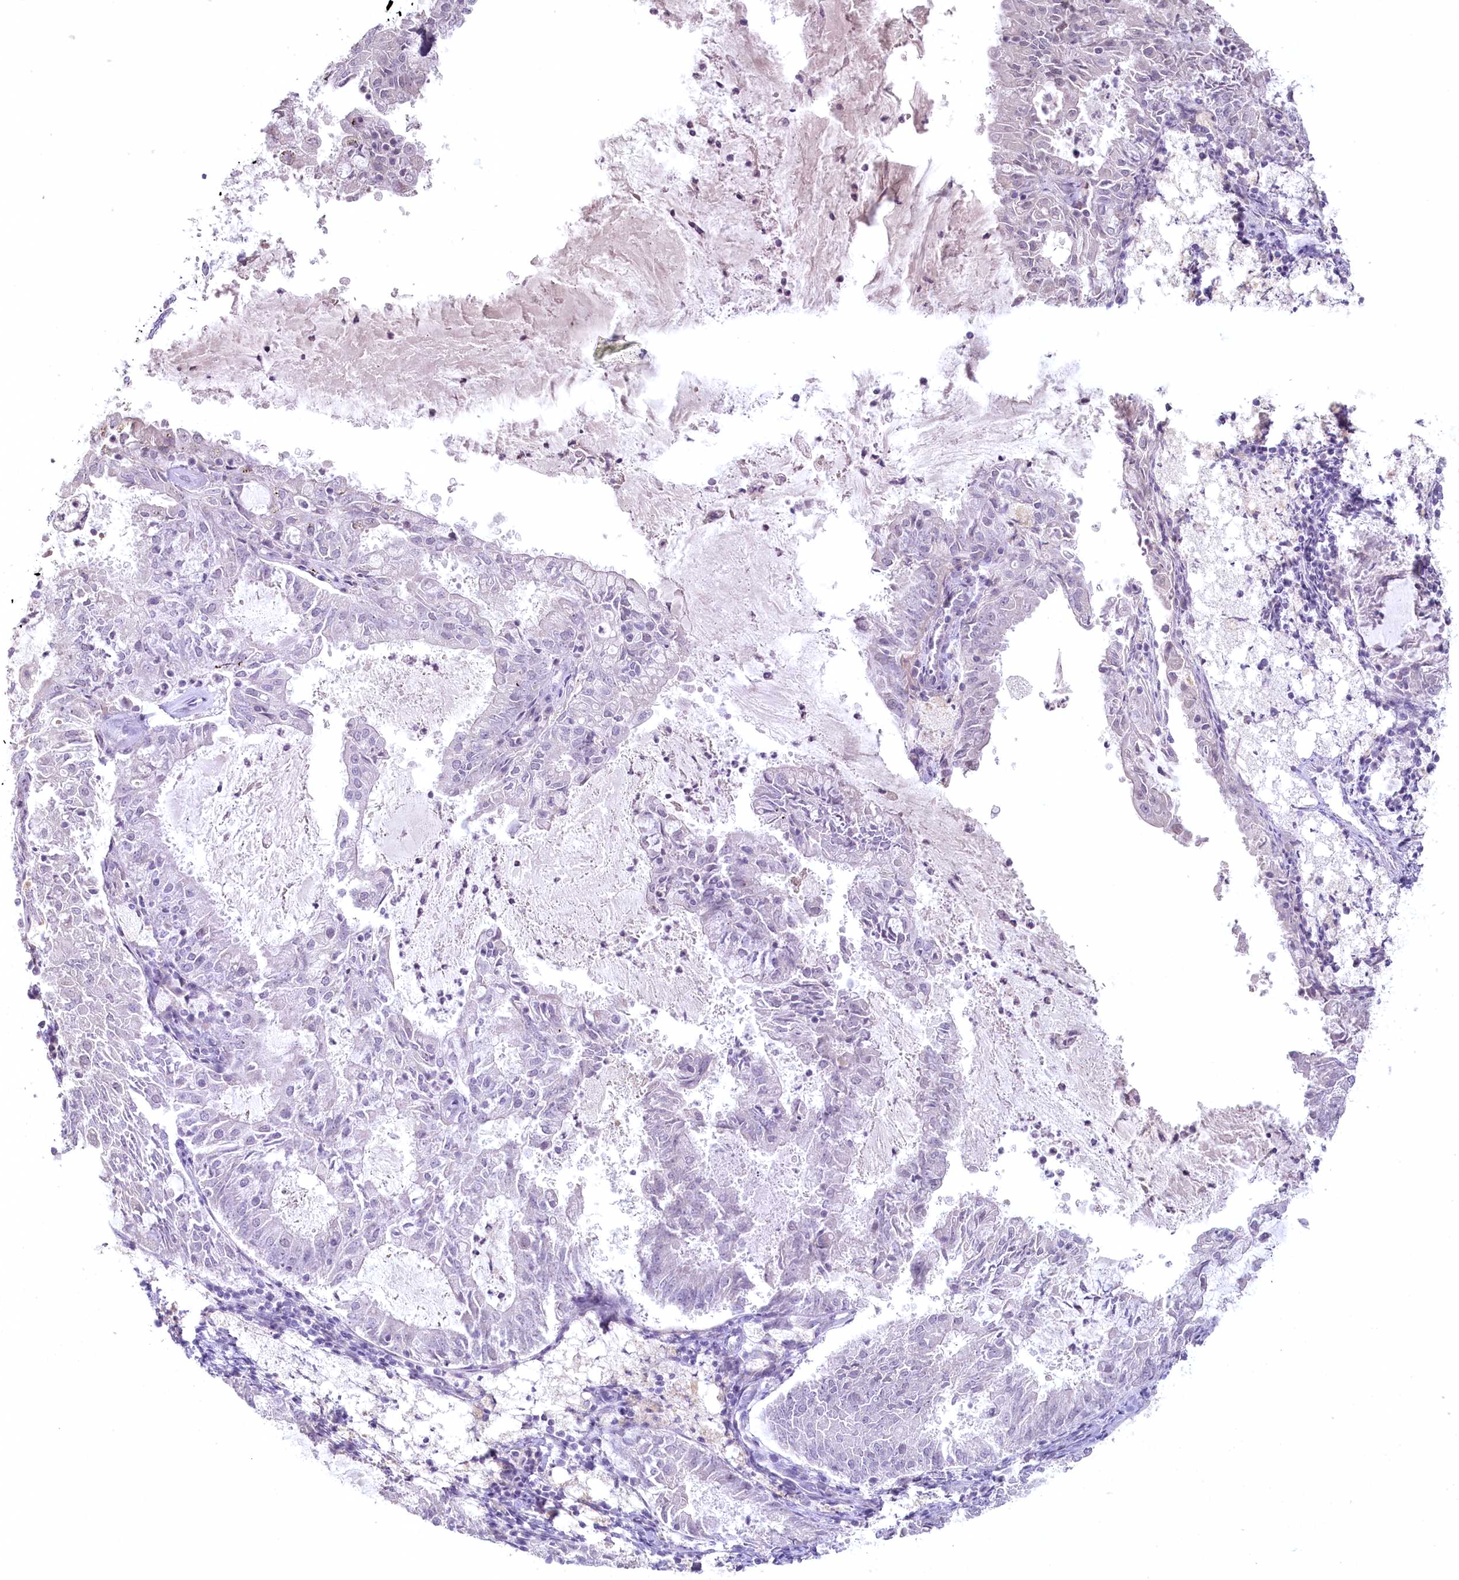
{"staining": {"intensity": "negative", "quantity": "none", "location": "none"}, "tissue": "endometrial cancer", "cell_type": "Tumor cells", "image_type": "cancer", "snomed": [{"axis": "morphology", "description": "Adenocarcinoma, NOS"}, {"axis": "topography", "description": "Endometrium"}], "caption": "DAB (3,3'-diaminobenzidine) immunohistochemical staining of adenocarcinoma (endometrial) shows no significant expression in tumor cells.", "gene": "USP11", "patient": {"sex": "female", "age": 57}}